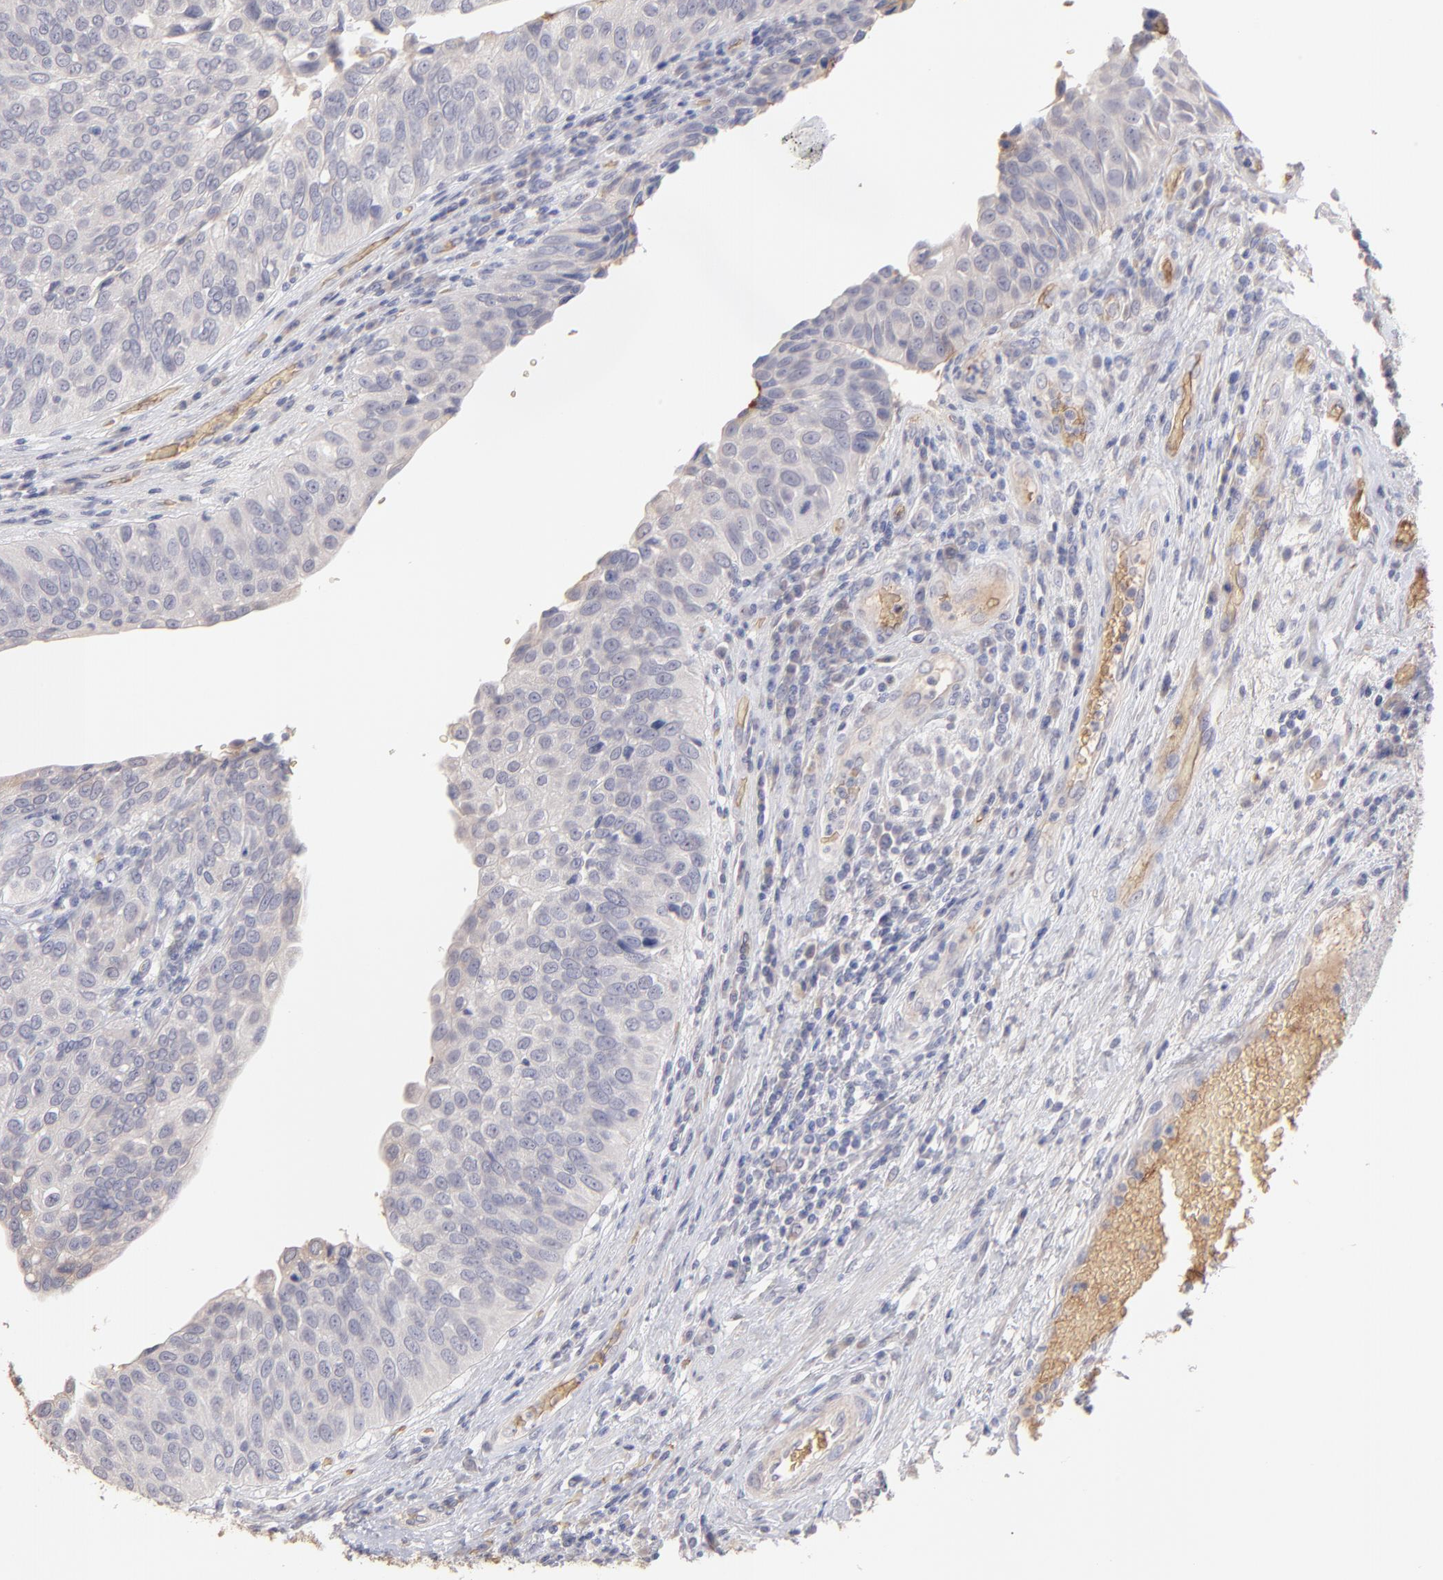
{"staining": {"intensity": "negative", "quantity": "none", "location": "none"}, "tissue": "urothelial cancer", "cell_type": "Tumor cells", "image_type": "cancer", "snomed": [{"axis": "morphology", "description": "Urothelial carcinoma, High grade"}, {"axis": "topography", "description": "Urinary bladder"}], "caption": "A histopathology image of human high-grade urothelial carcinoma is negative for staining in tumor cells.", "gene": "F13B", "patient": {"sex": "male", "age": 50}}